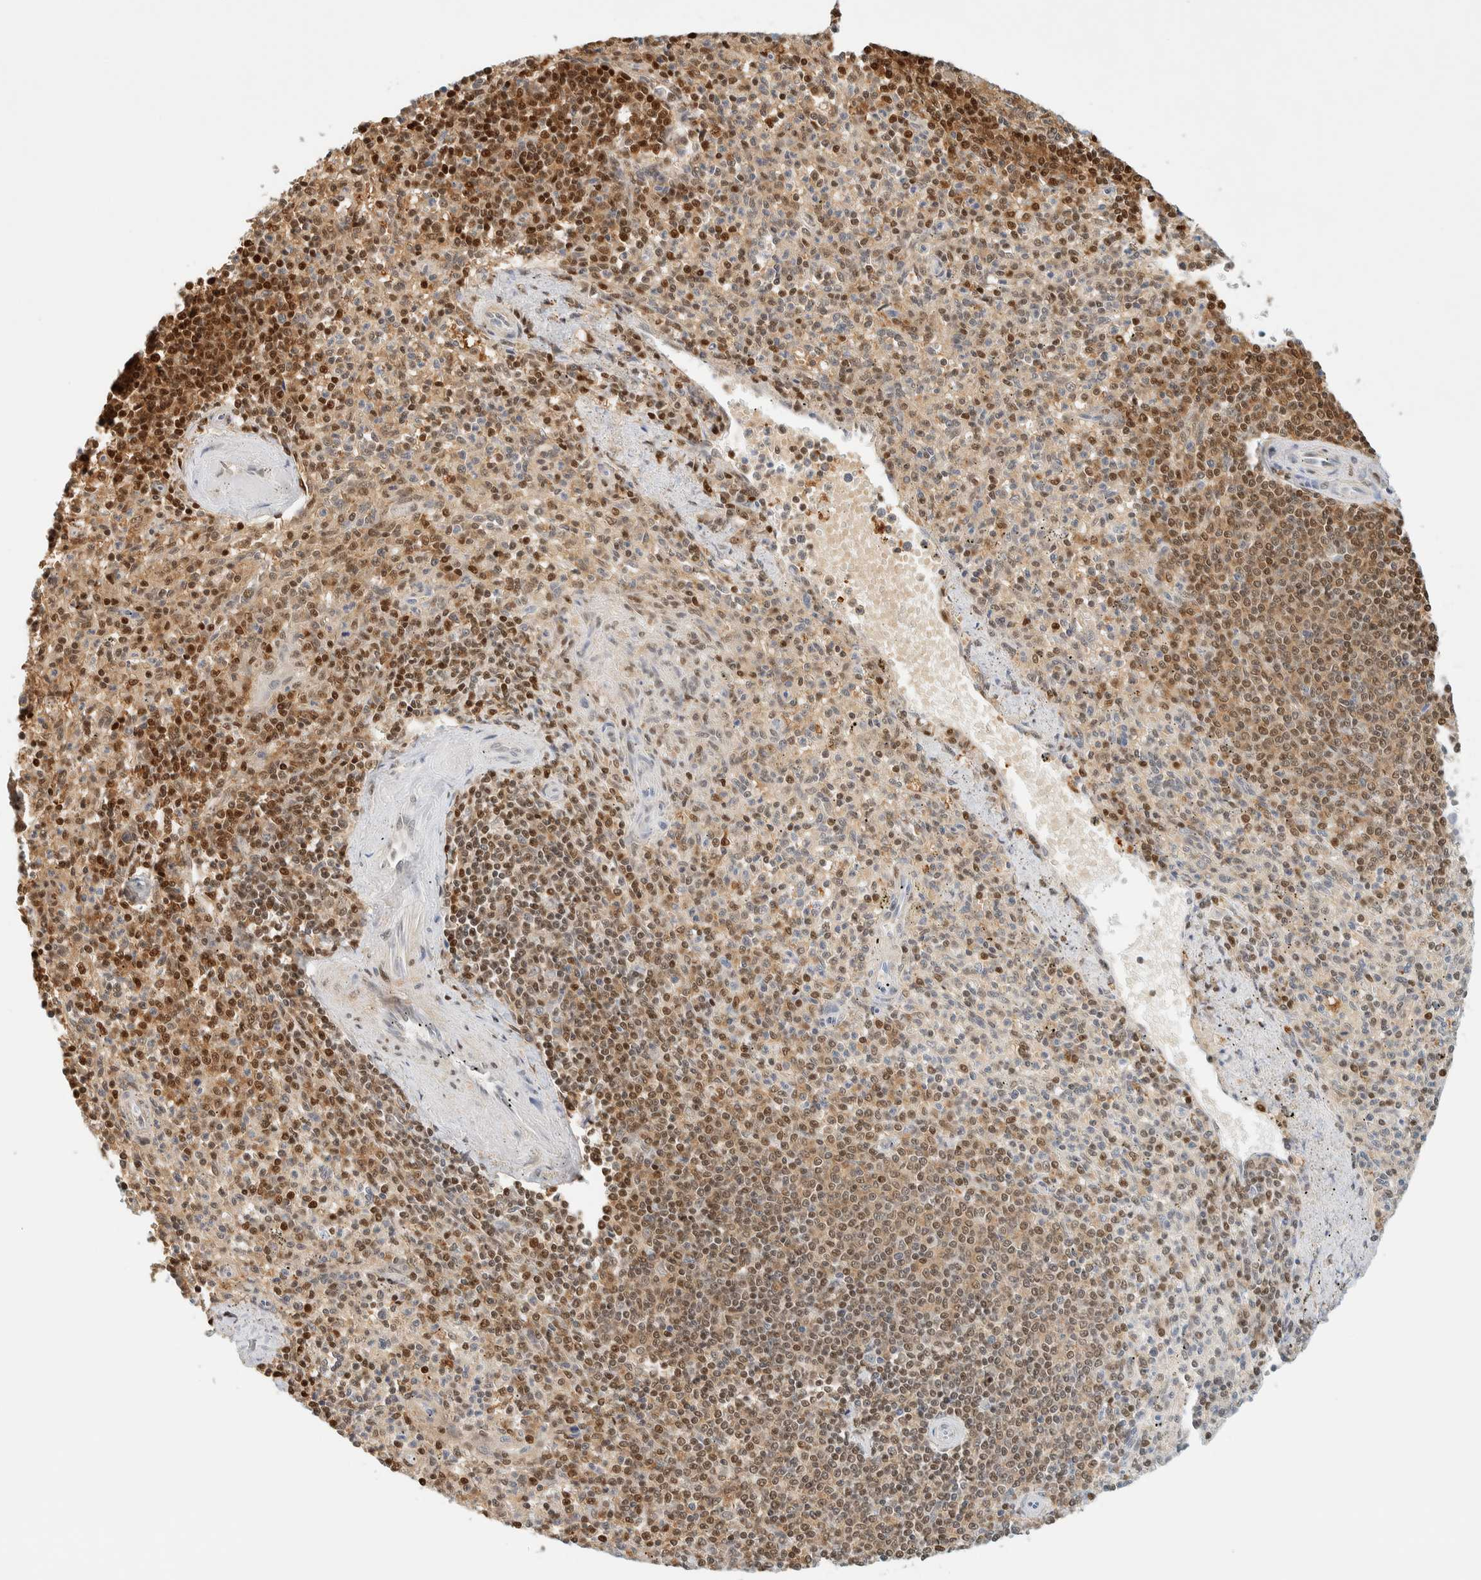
{"staining": {"intensity": "moderate", "quantity": "25%-75%", "location": "nuclear"}, "tissue": "spleen", "cell_type": "Cells in red pulp", "image_type": "normal", "snomed": [{"axis": "morphology", "description": "Normal tissue, NOS"}, {"axis": "topography", "description": "Spleen"}], "caption": "High-power microscopy captured an IHC photomicrograph of normal spleen, revealing moderate nuclear expression in about 25%-75% of cells in red pulp. (DAB IHC, brown staining for protein, blue staining for nuclei).", "gene": "ZBTB37", "patient": {"sex": "male", "age": 72}}